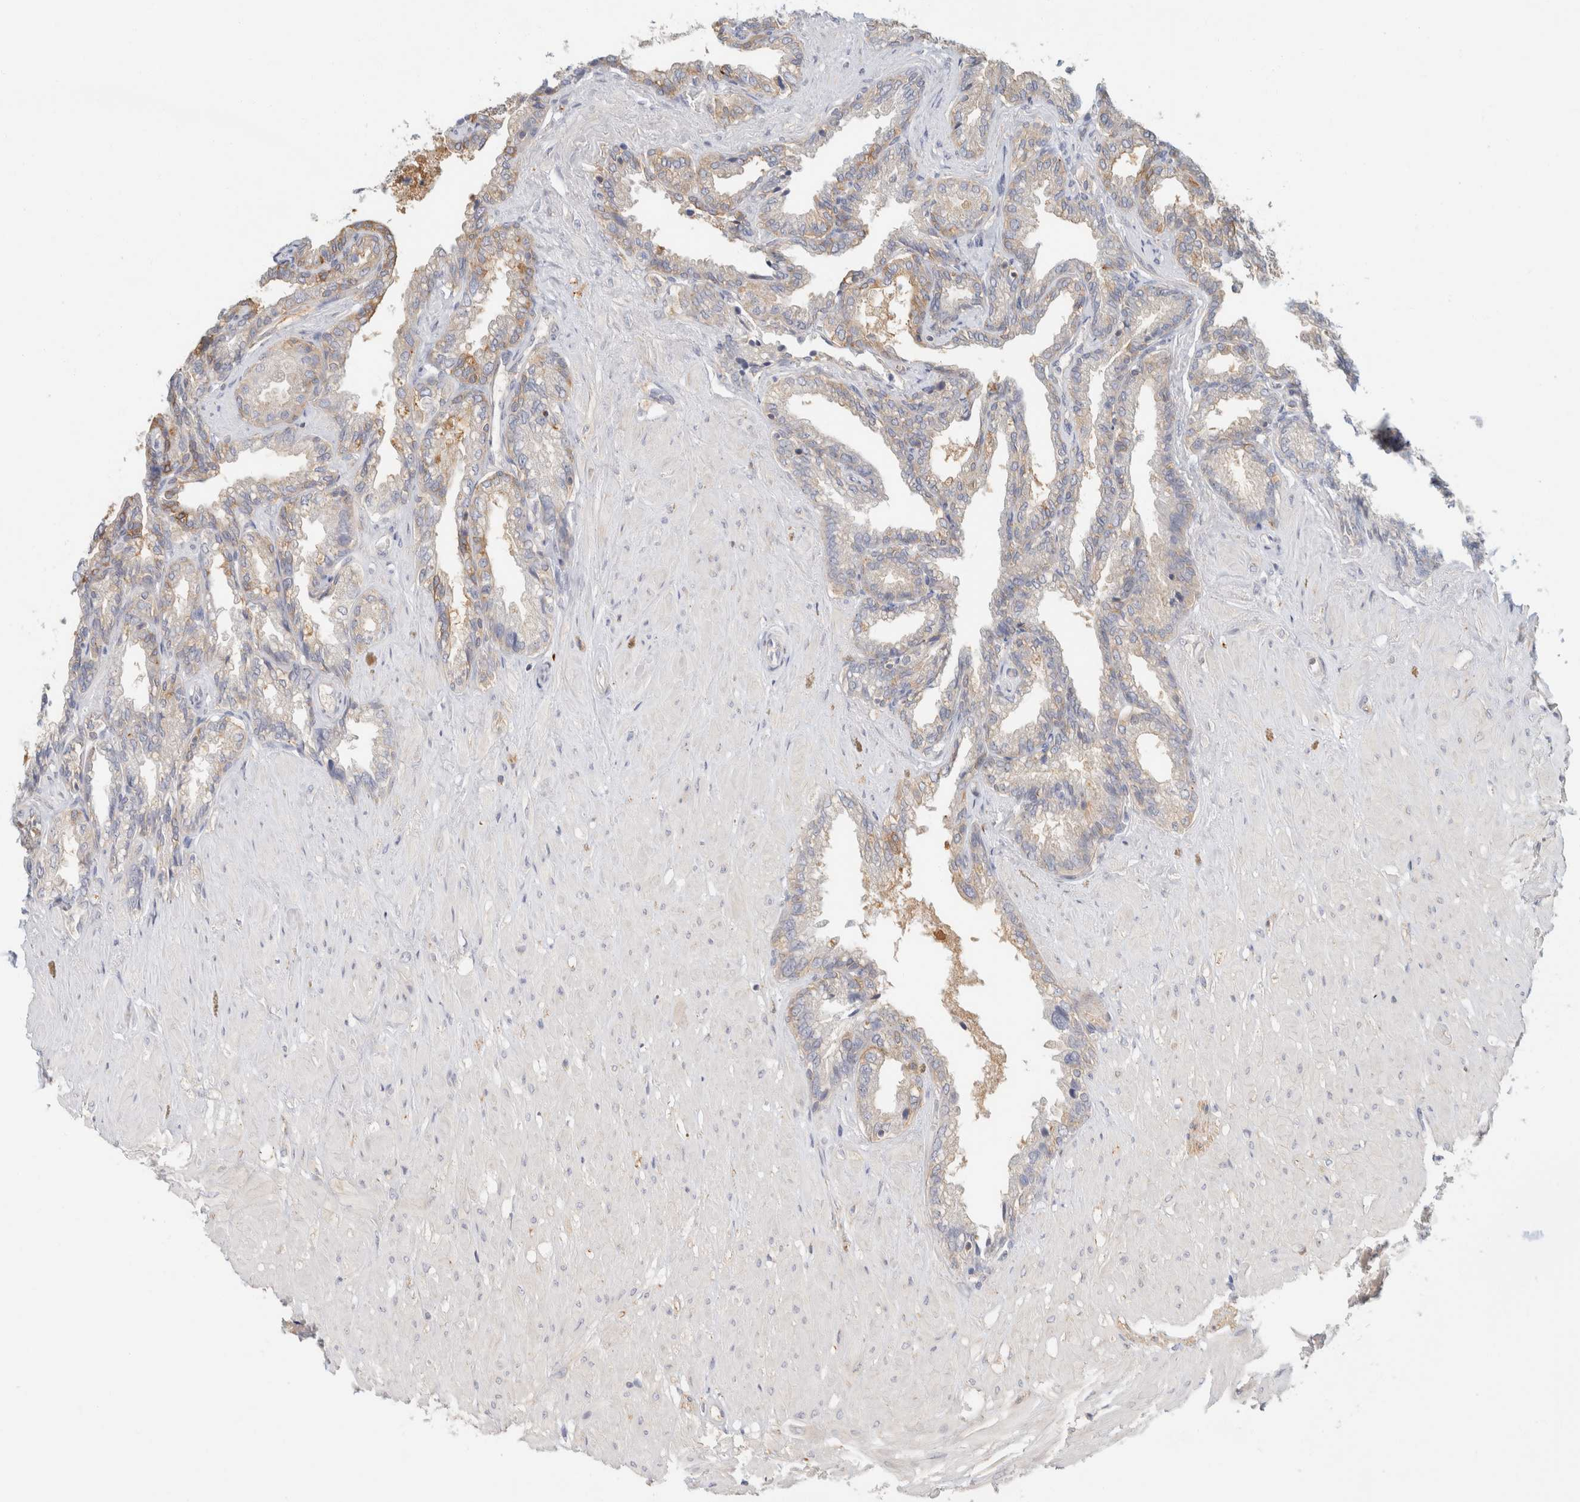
{"staining": {"intensity": "moderate", "quantity": "25%-75%", "location": "cytoplasmic/membranous"}, "tissue": "seminal vesicle", "cell_type": "Glandular cells", "image_type": "normal", "snomed": [{"axis": "morphology", "description": "Normal tissue, NOS"}, {"axis": "topography", "description": "Seminal veicle"}], "caption": "Immunohistochemical staining of unremarkable seminal vesicle exhibits medium levels of moderate cytoplasmic/membranous positivity in about 25%-75% of glandular cells. The staining is performed using DAB (3,3'-diaminobenzidine) brown chromogen to label protein expression. The nuclei are counter-stained blue using hematoxylin.", "gene": "SH3GLB2", "patient": {"sex": "male", "age": 46}}